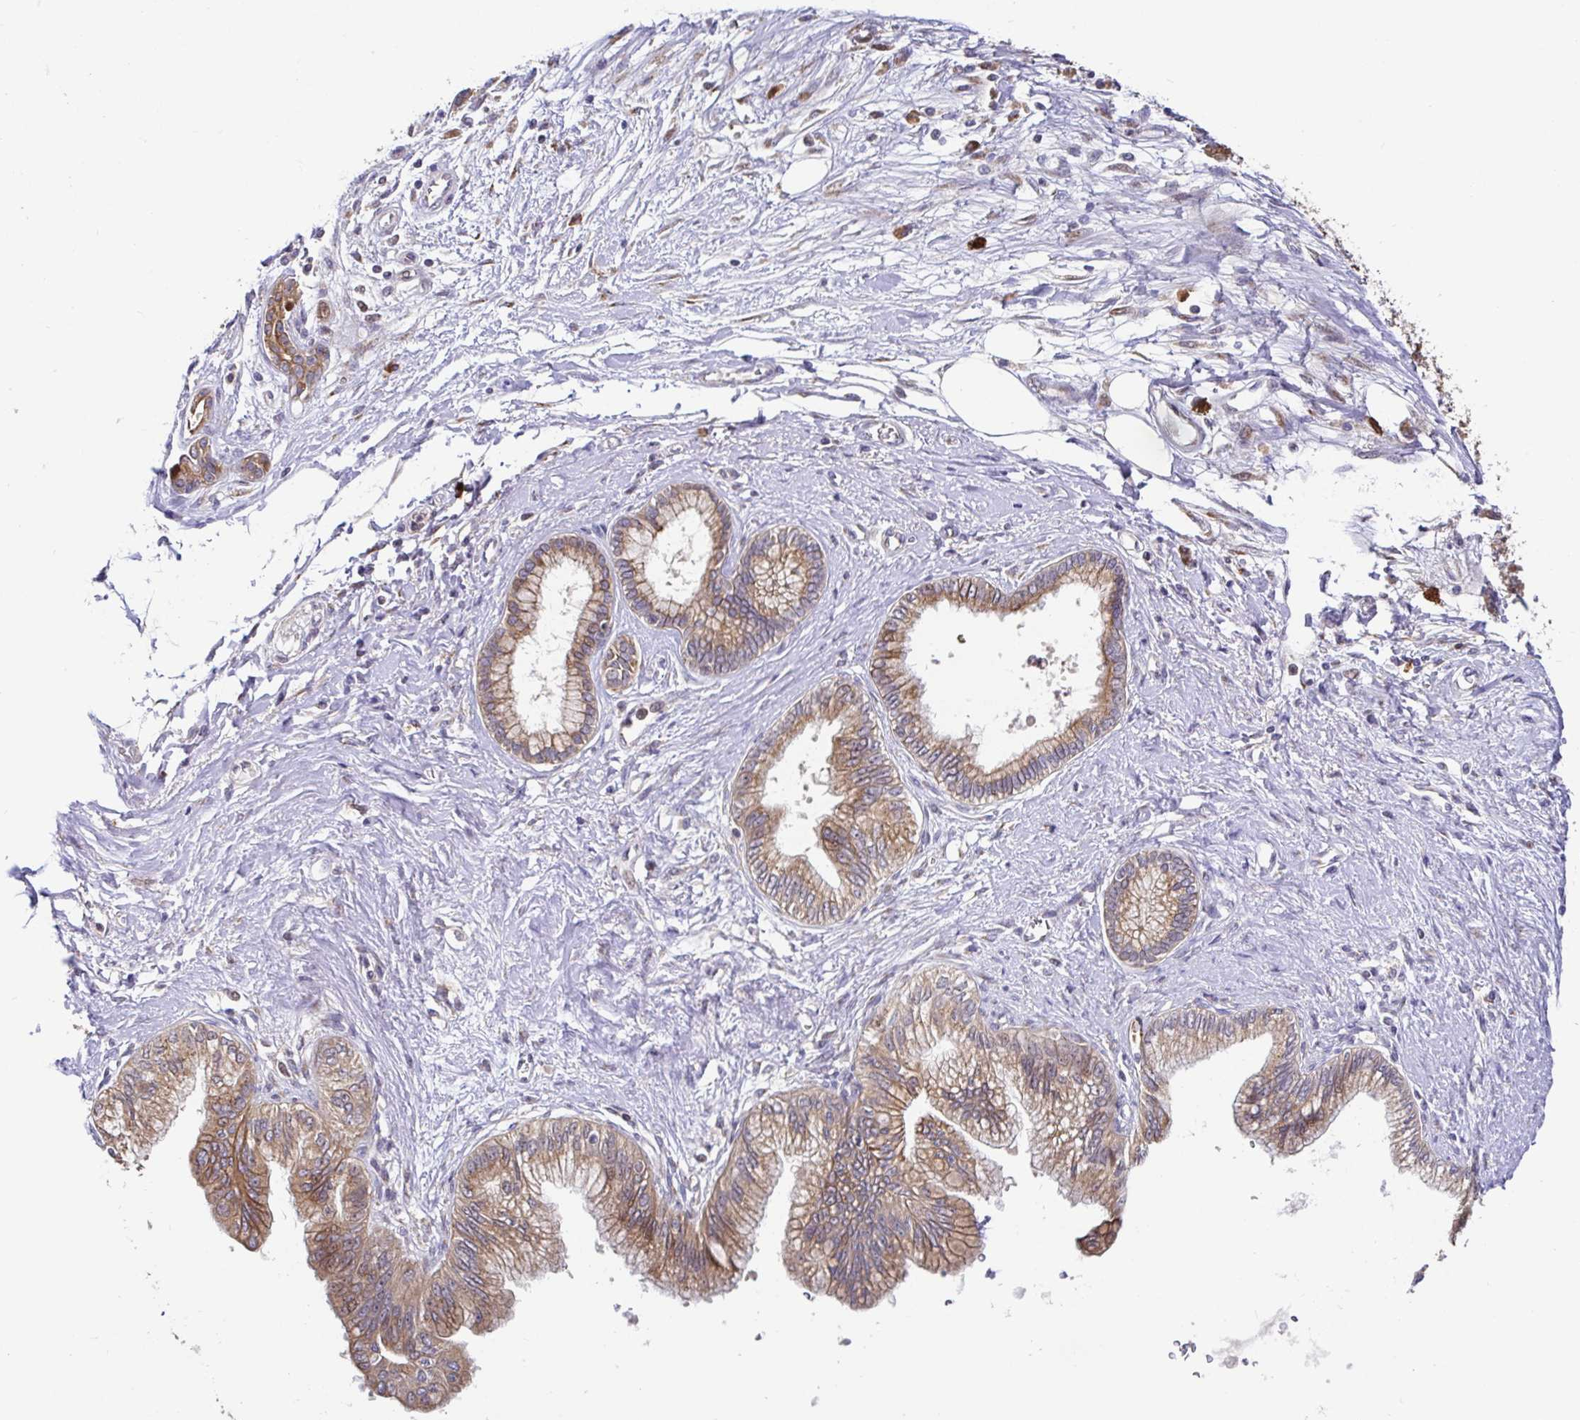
{"staining": {"intensity": "weak", "quantity": ">75%", "location": "cytoplasmic/membranous"}, "tissue": "pancreatic cancer", "cell_type": "Tumor cells", "image_type": "cancer", "snomed": [{"axis": "morphology", "description": "Adenocarcinoma, NOS"}, {"axis": "topography", "description": "Pancreas"}], "caption": "Pancreatic cancer tissue displays weak cytoplasmic/membranous staining in about >75% of tumor cells", "gene": "ELP1", "patient": {"sex": "female", "age": 77}}